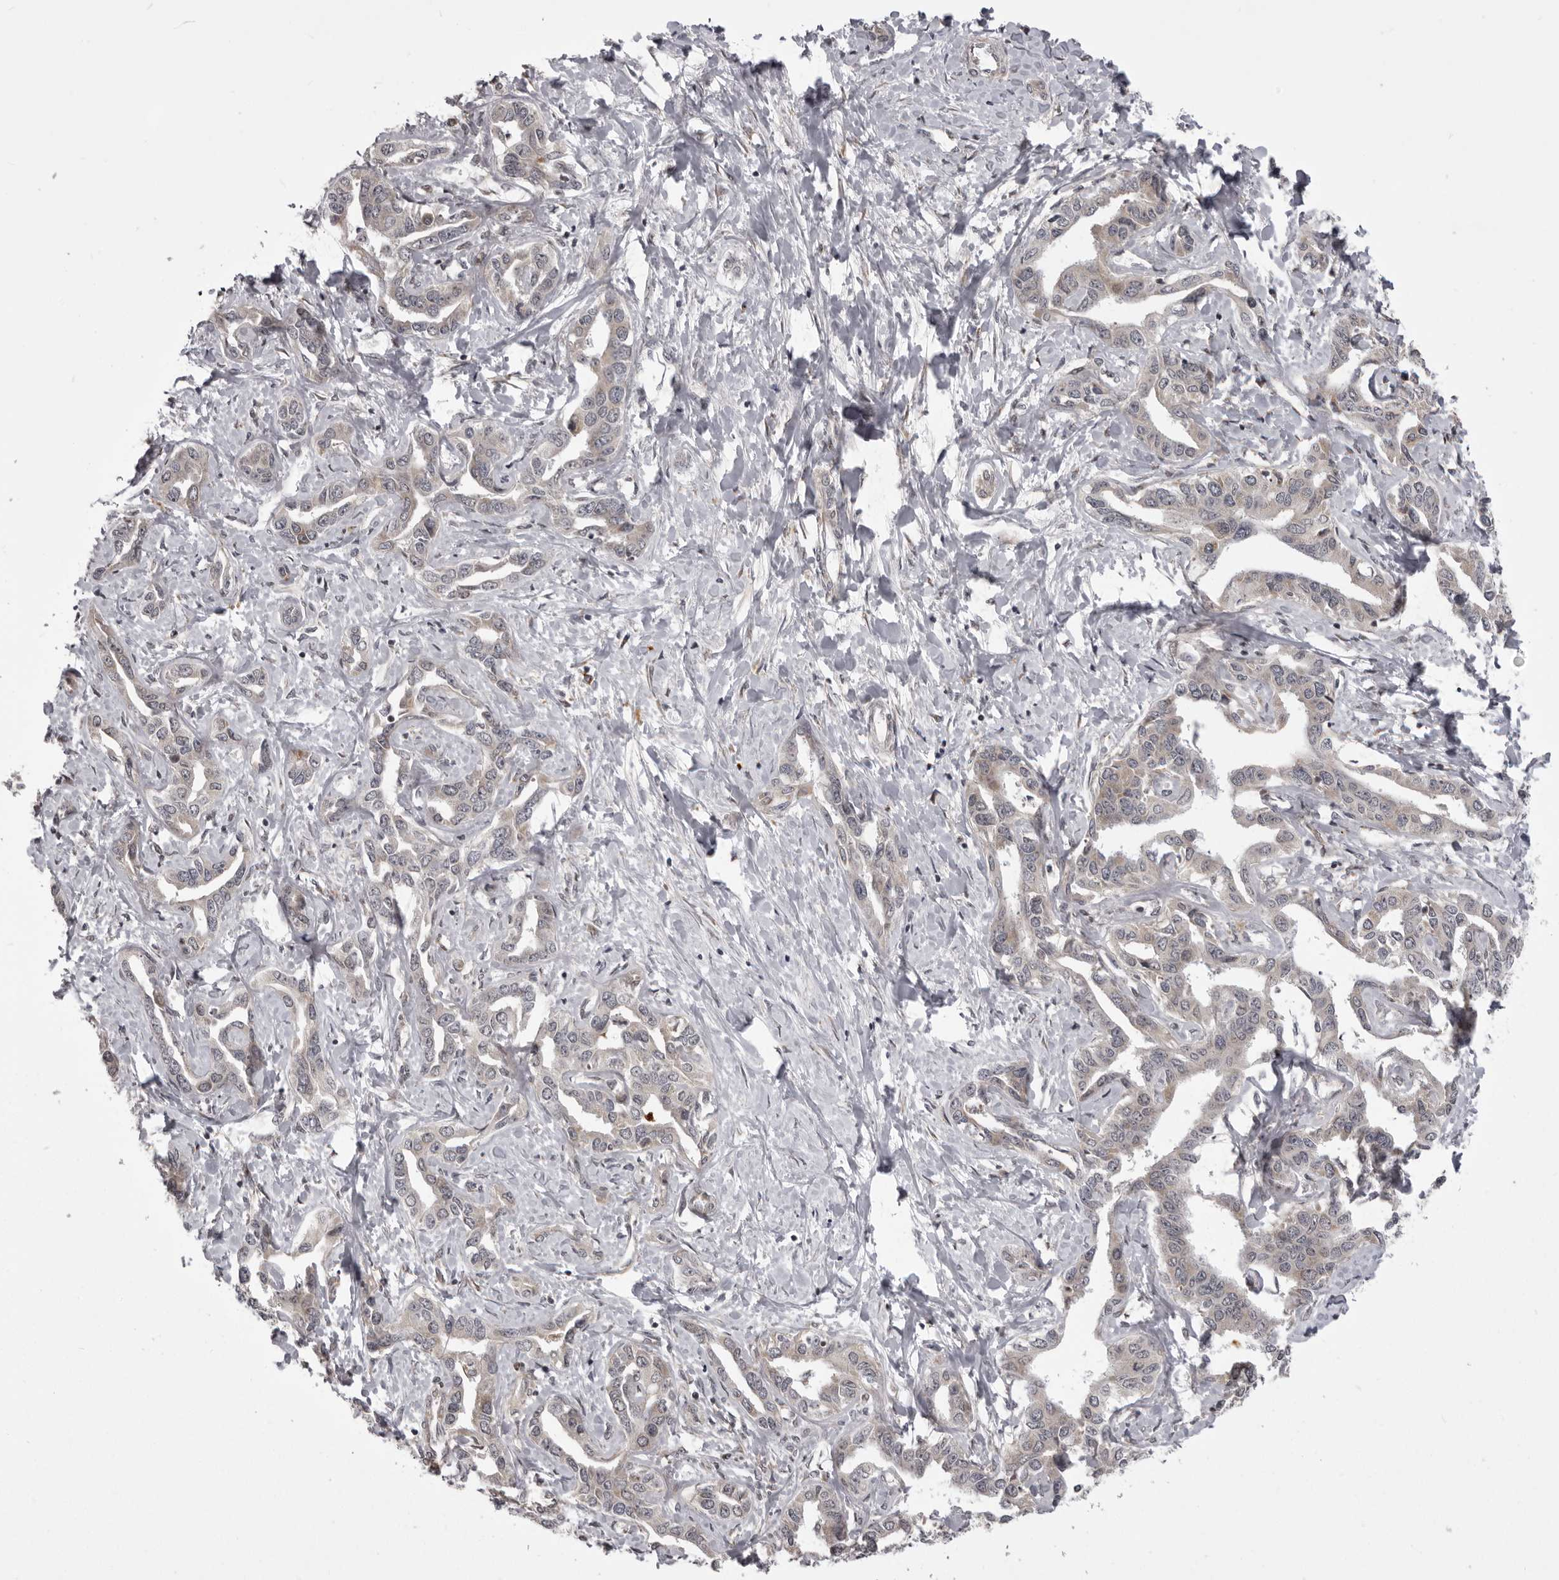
{"staining": {"intensity": "negative", "quantity": "none", "location": "none"}, "tissue": "liver cancer", "cell_type": "Tumor cells", "image_type": "cancer", "snomed": [{"axis": "morphology", "description": "Cholangiocarcinoma"}, {"axis": "topography", "description": "Liver"}], "caption": "Tumor cells are negative for brown protein staining in liver cancer.", "gene": "C1orf109", "patient": {"sex": "male", "age": 59}}